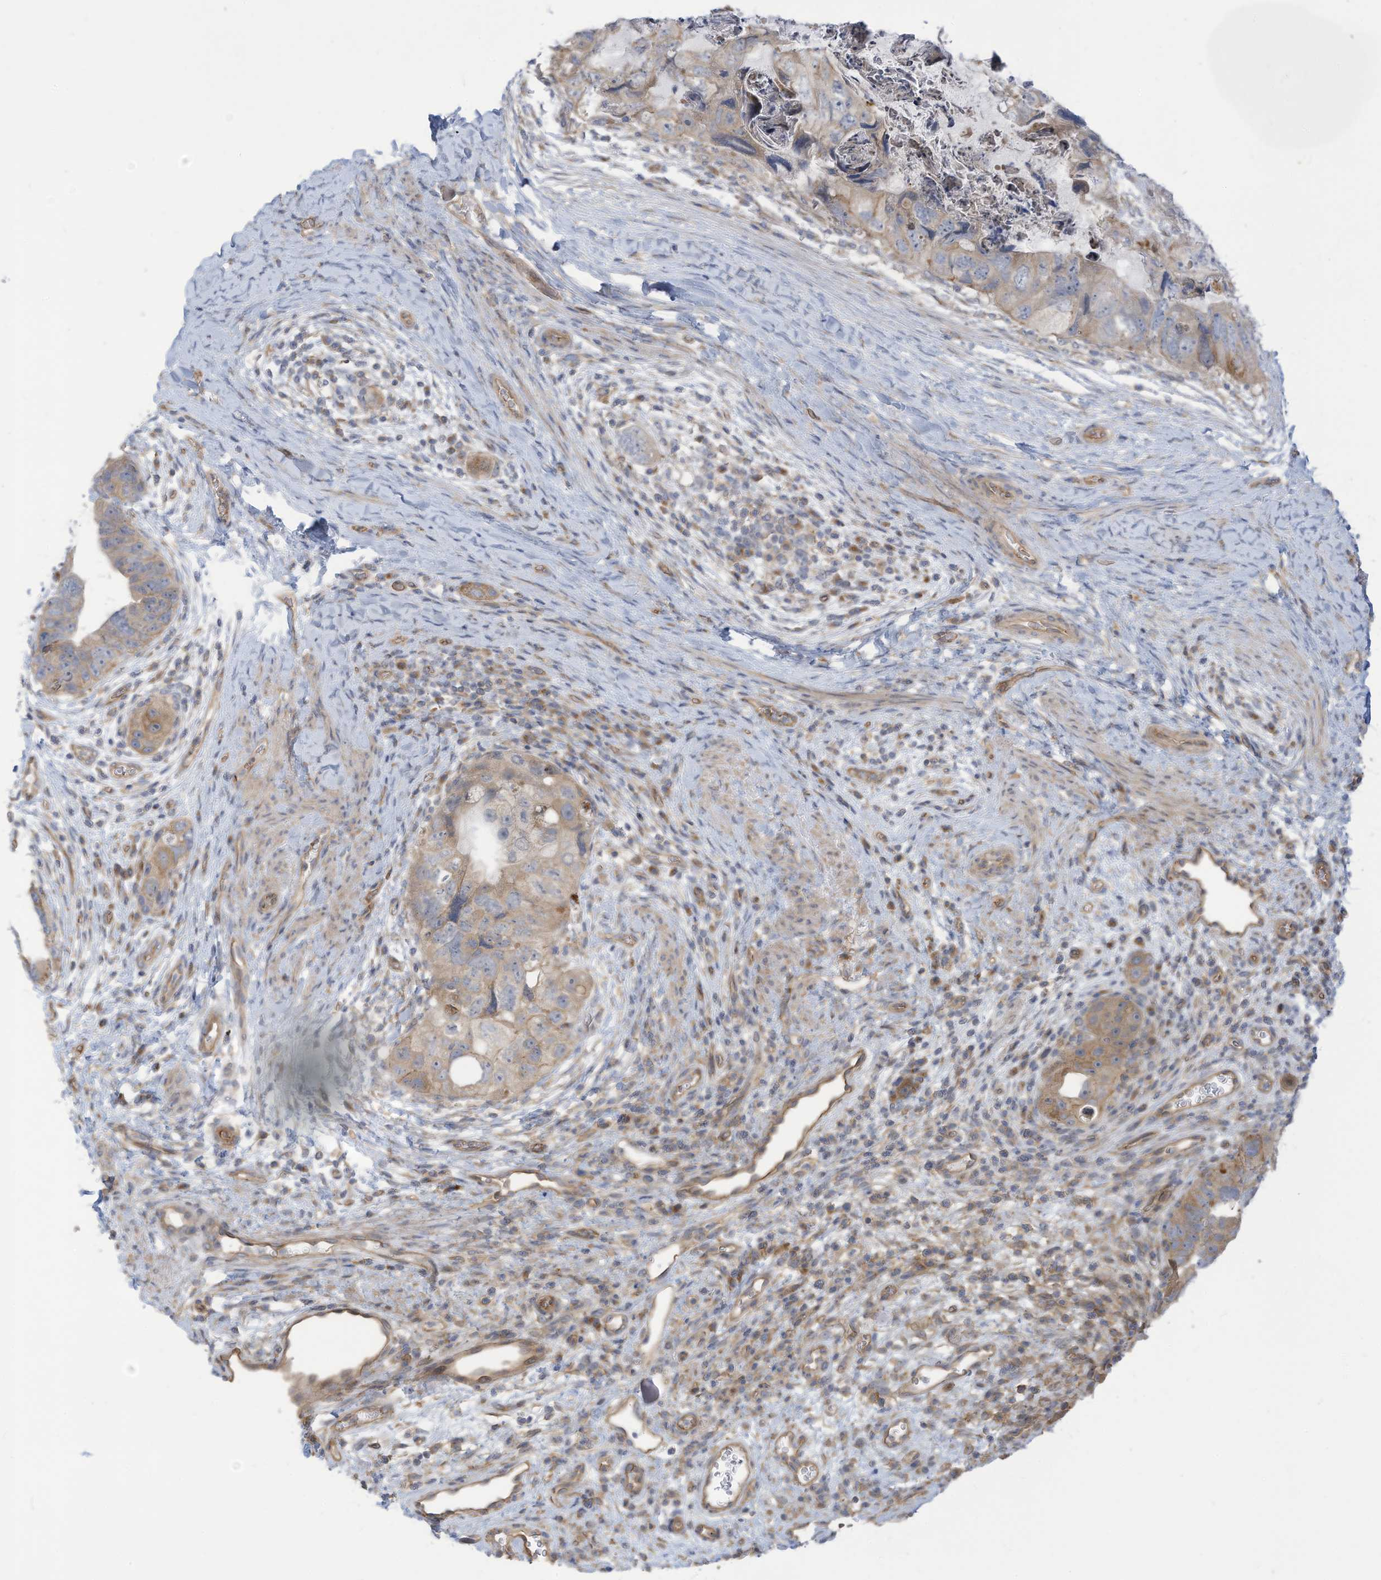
{"staining": {"intensity": "weak", "quantity": "<25%", "location": "cytoplasmic/membranous"}, "tissue": "colorectal cancer", "cell_type": "Tumor cells", "image_type": "cancer", "snomed": [{"axis": "morphology", "description": "Adenocarcinoma, NOS"}, {"axis": "topography", "description": "Rectum"}], "caption": "Colorectal cancer (adenocarcinoma) was stained to show a protein in brown. There is no significant positivity in tumor cells.", "gene": "ADAT2", "patient": {"sex": "male", "age": 59}}